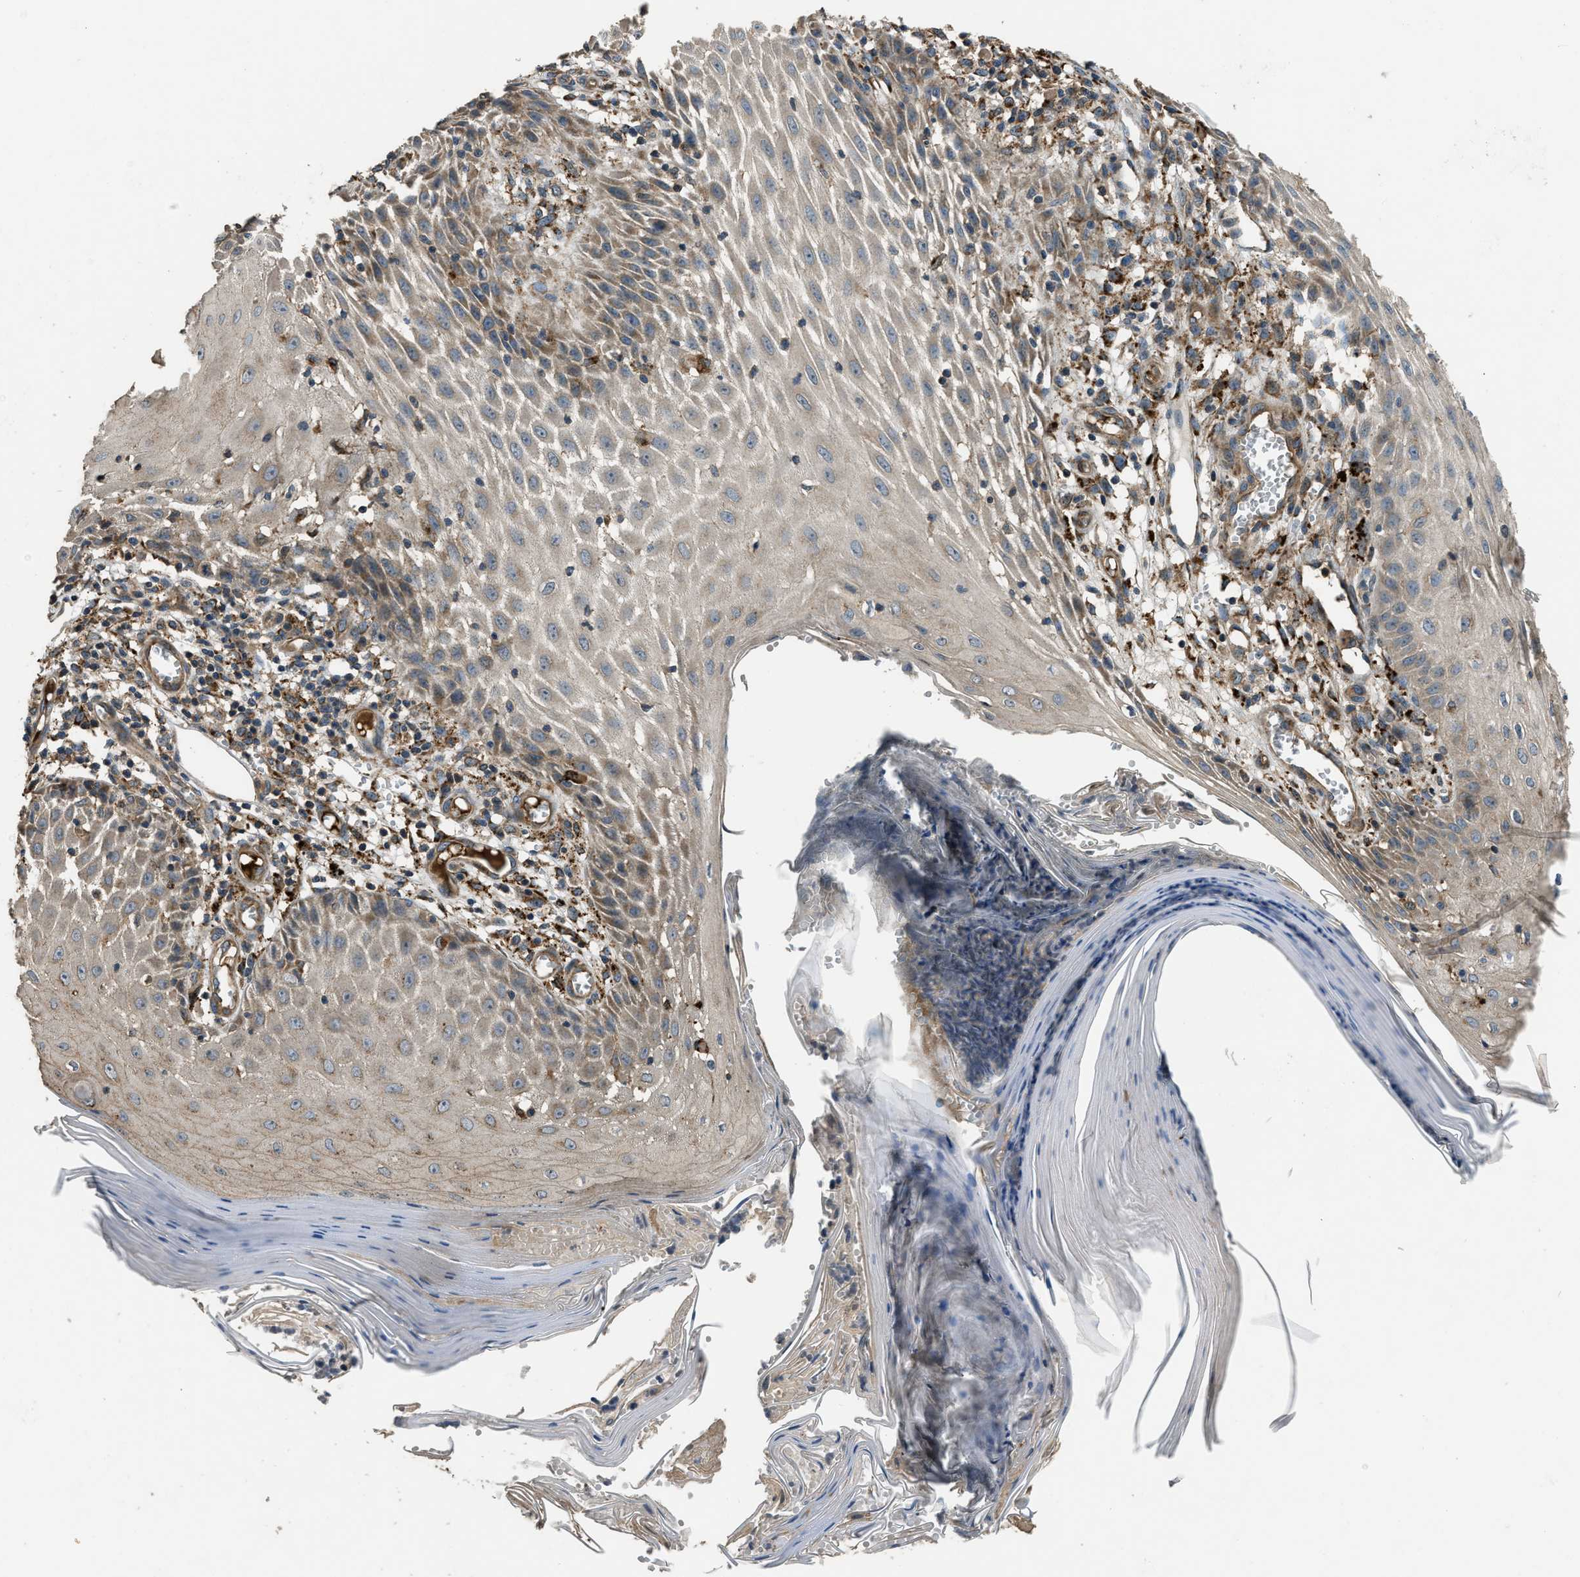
{"staining": {"intensity": "moderate", "quantity": "25%-75%", "location": "cytoplasmic/membranous"}, "tissue": "skin cancer", "cell_type": "Tumor cells", "image_type": "cancer", "snomed": [{"axis": "morphology", "description": "Squamous cell carcinoma, NOS"}, {"axis": "topography", "description": "Skin"}], "caption": "The immunohistochemical stain shows moderate cytoplasmic/membranous expression in tumor cells of skin cancer (squamous cell carcinoma) tissue.", "gene": "GGH", "patient": {"sex": "female", "age": 73}}